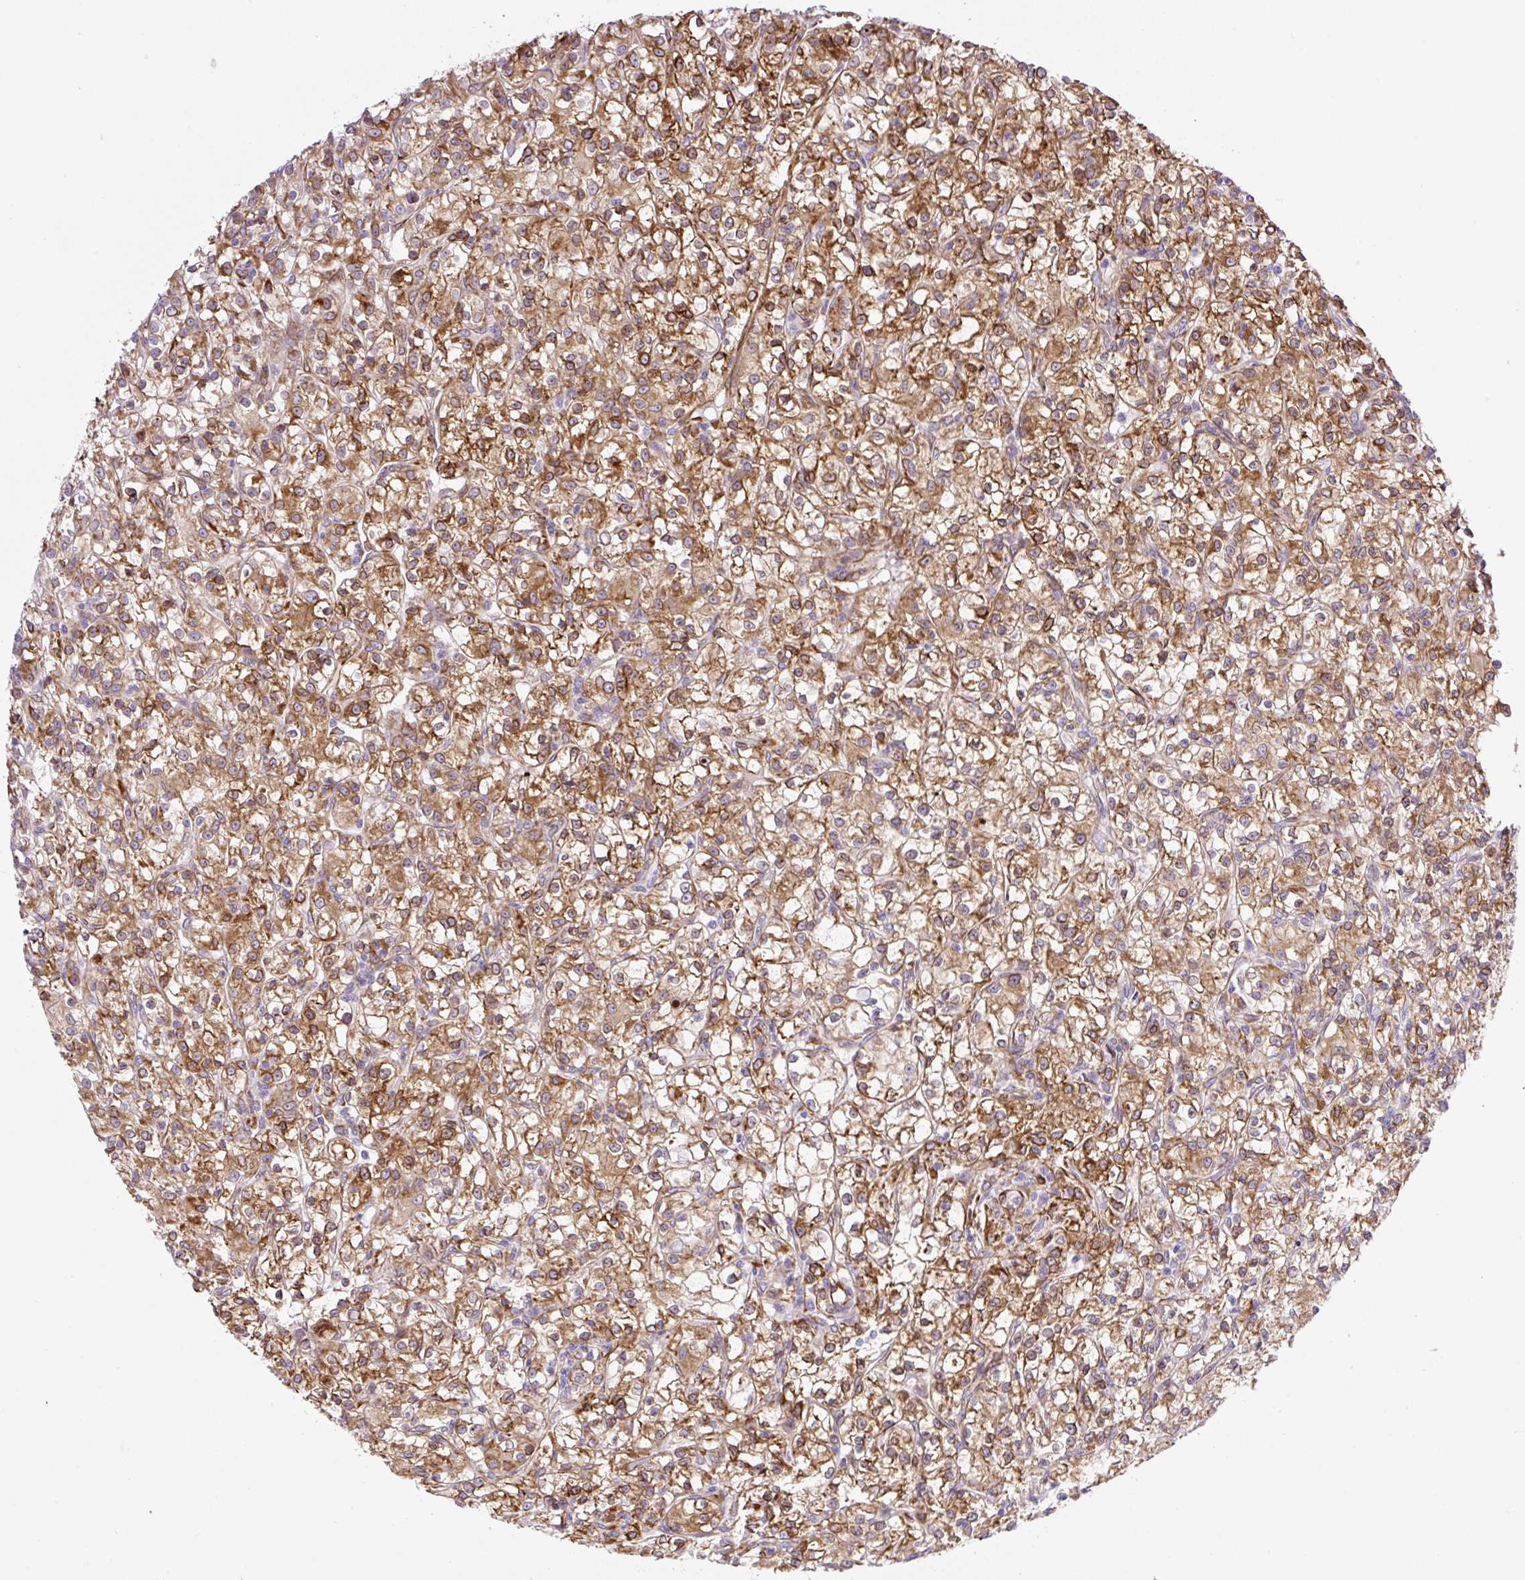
{"staining": {"intensity": "moderate", "quantity": ">75%", "location": "cytoplasmic/membranous"}, "tissue": "renal cancer", "cell_type": "Tumor cells", "image_type": "cancer", "snomed": [{"axis": "morphology", "description": "Adenocarcinoma, NOS"}, {"axis": "topography", "description": "Kidney"}], "caption": "A histopathology image showing moderate cytoplasmic/membranous expression in about >75% of tumor cells in renal cancer (adenocarcinoma), as visualized by brown immunohistochemical staining.", "gene": "RAB30", "patient": {"sex": "female", "age": 59}}